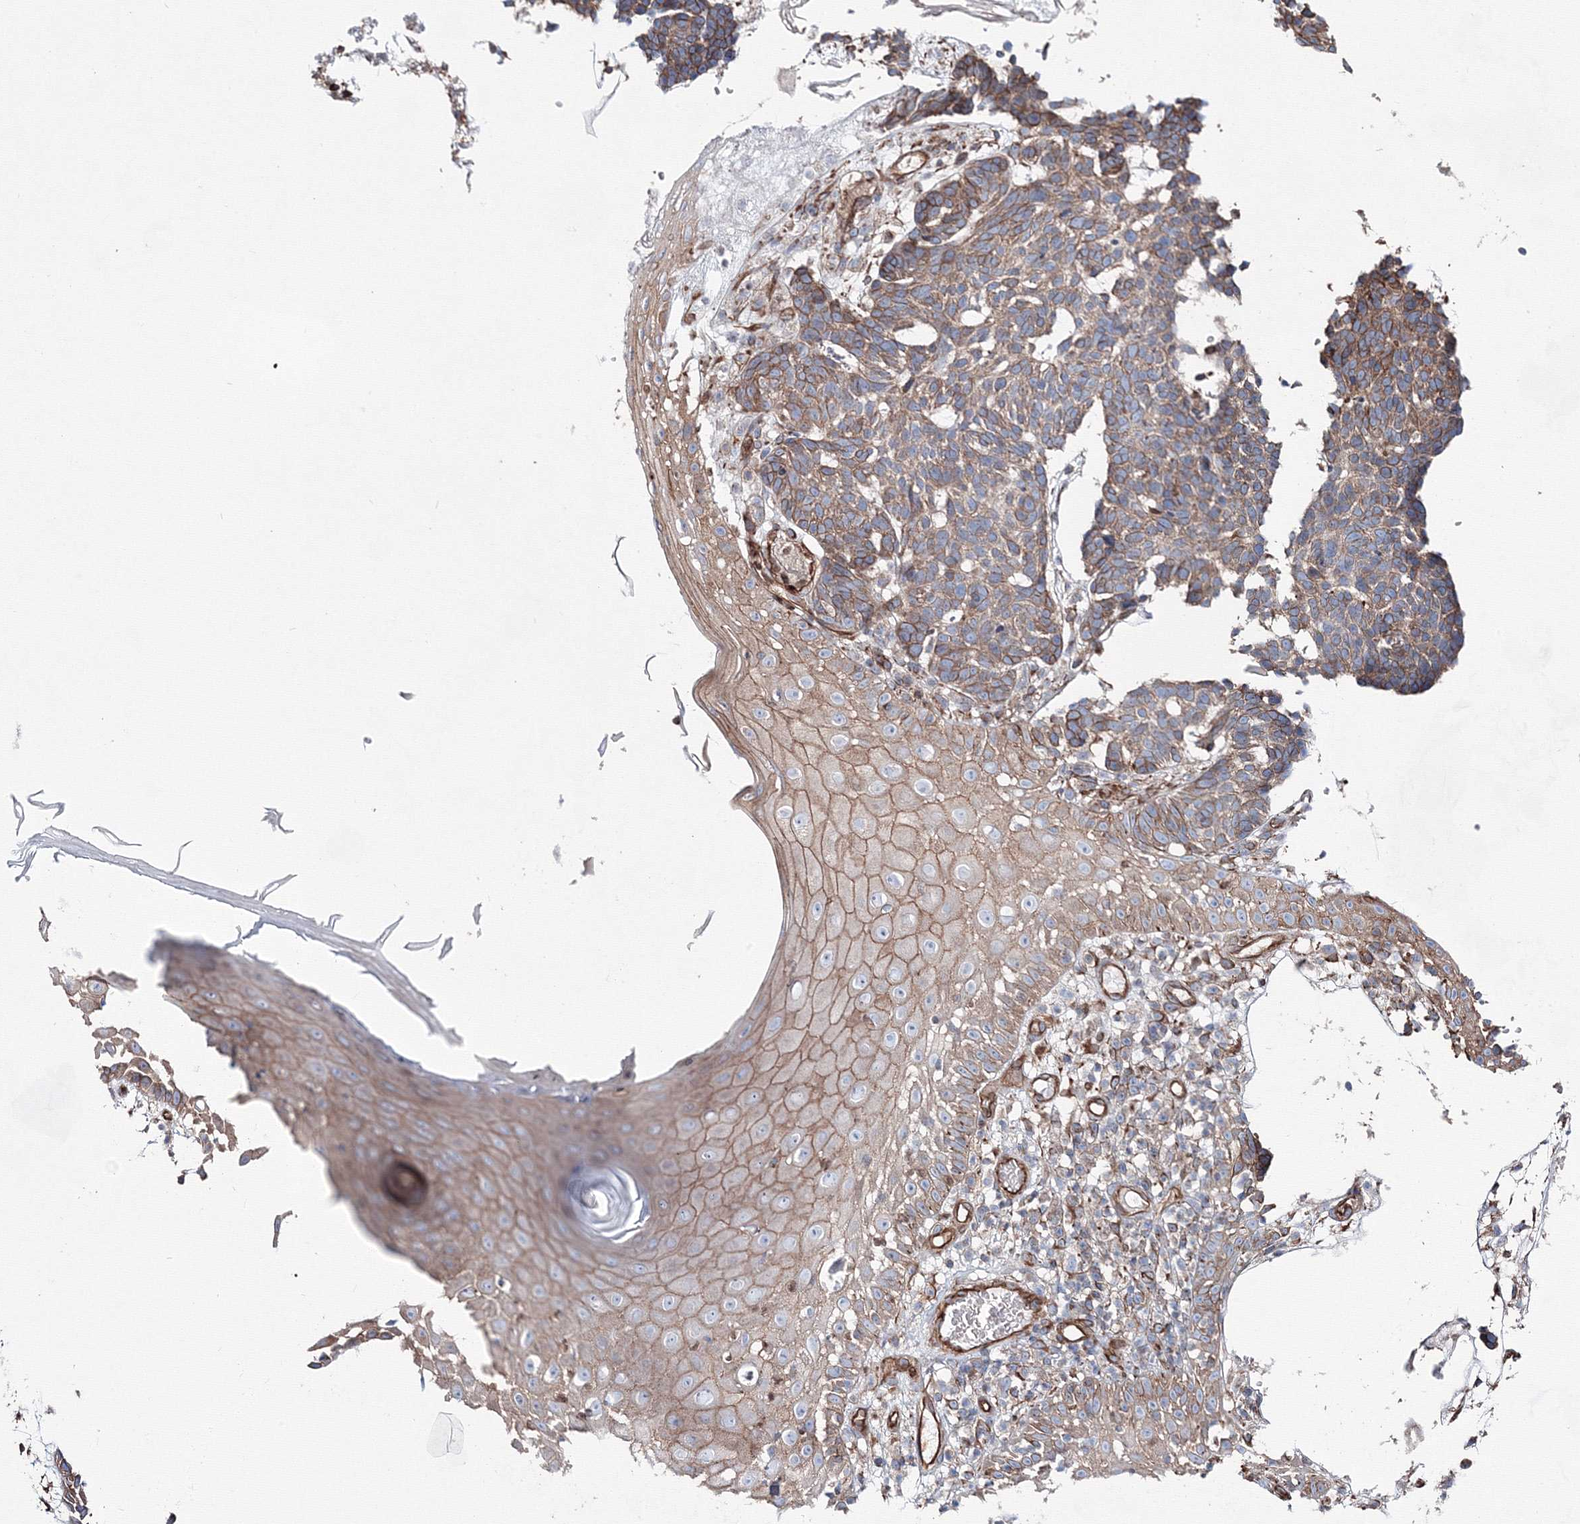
{"staining": {"intensity": "moderate", "quantity": ">75%", "location": "cytoplasmic/membranous"}, "tissue": "skin cancer", "cell_type": "Tumor cells", "image_type": "cancer", "snomed": [{"axis": "morphology", "description": "Basal cell carcinoma"}, {"axis": "topography", "description": "Skin"}], "caption": "Human skin cancer stained with a protein marker reveals moderate staining in tumor cells.", "gene": "ANKRD37", "patient": {"sex": "male", "age": 85}}